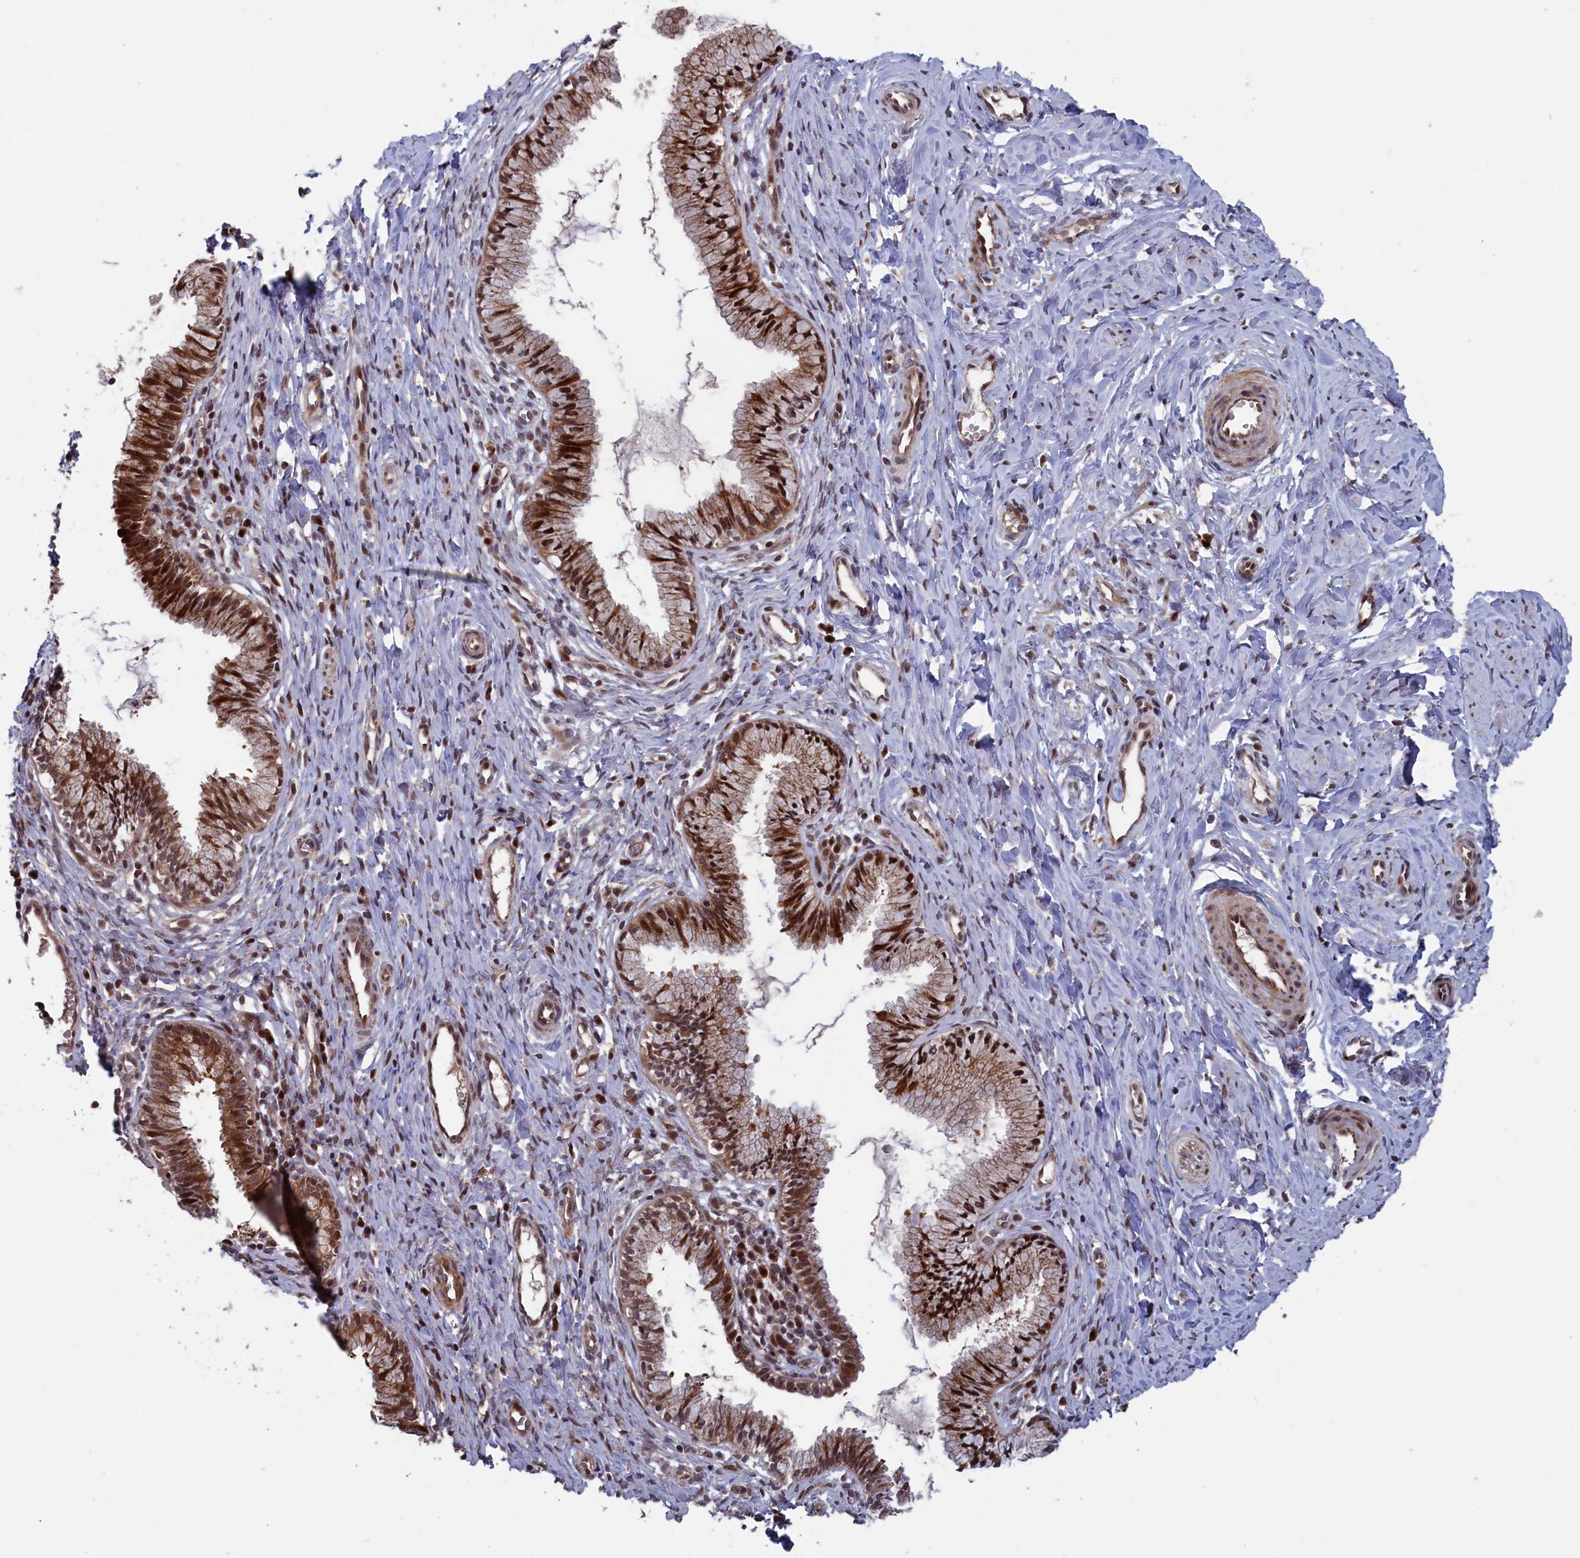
{"staining": {"intensity": "moderate", "quantity": ">75%", "location": "cytoplasmic/membranous,nuclear"}, "tissue": "cervix", "cell_type": "Glandular cells", "image_type": "normal", "snomed": [{"axis": "morphology", "description": "Normal tissue, NOS"}, {"axis": "topography", "description": "Cervix"}], "caption": "Glandular cells reveal moderate cytoplasmic/membranous,nuclear positivity in about >75% of cells in unremarkable cervix. (Stains: DAB (3,3'-diaminobenzidine) in brown, nuclei in blue, Microscopy: brightfield microscopy at high magnification).", "gene": "LSG1", "patient": {"sex": "female", "age": 27}}